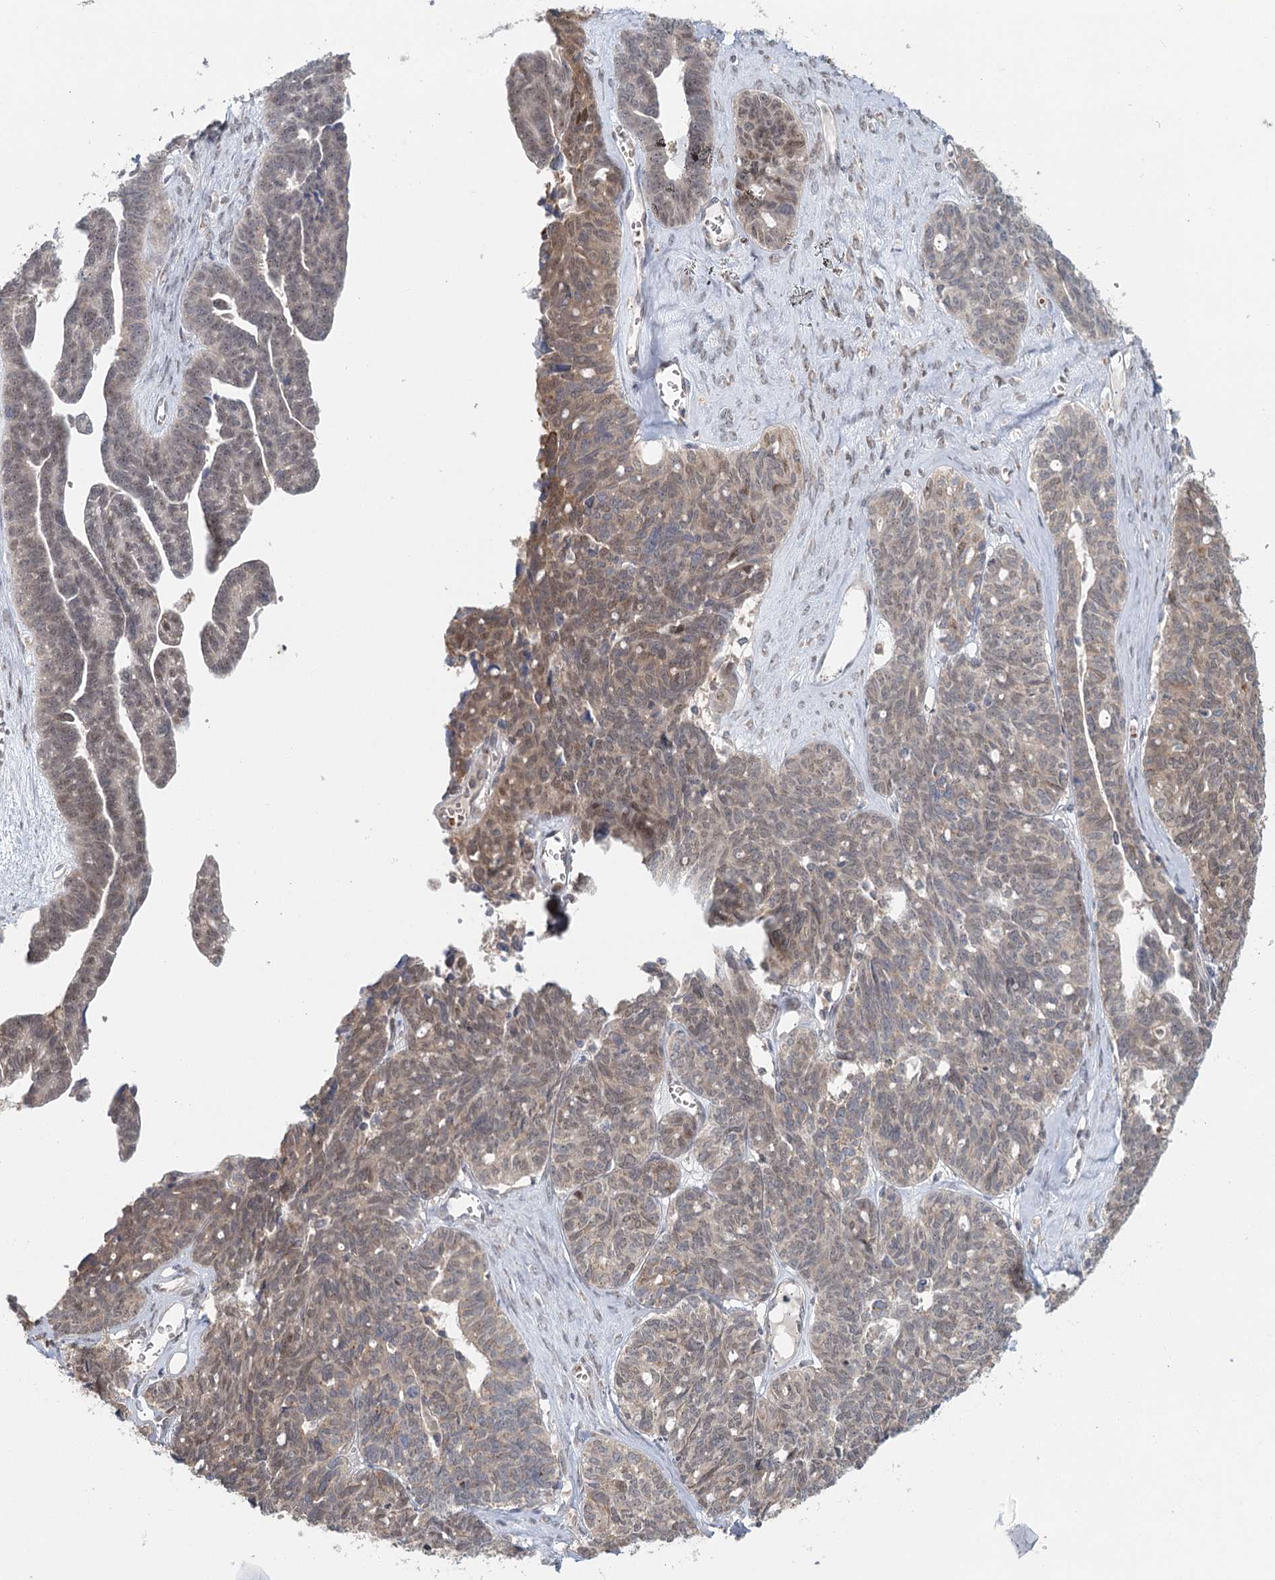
{"staining": {"intensity": "weak", "quantity": ">75%", "location": "cytoplasmic/membranous,nuclear"}, "tissue": "ovarian cancer", "cell_type": "Tumor cells", "image_type": "cancer", "snomed": [{"axis": "morphology", "description": "Cystadenocarcinoma, serous, NOS"}, {"axis": "topography", "description": "Ovary"}], "caption": "Ovarian cancer stained with IHC reveals weak cytoplasmic/membranous and nuclear positivity in about >75% of tumor cells. (DAB (3,3'-diaminobenzidine) = brown stain, brightfield microscopy at high magnification).", "gene": "ADK", "patient": {"sex": "female", "age": 79}}